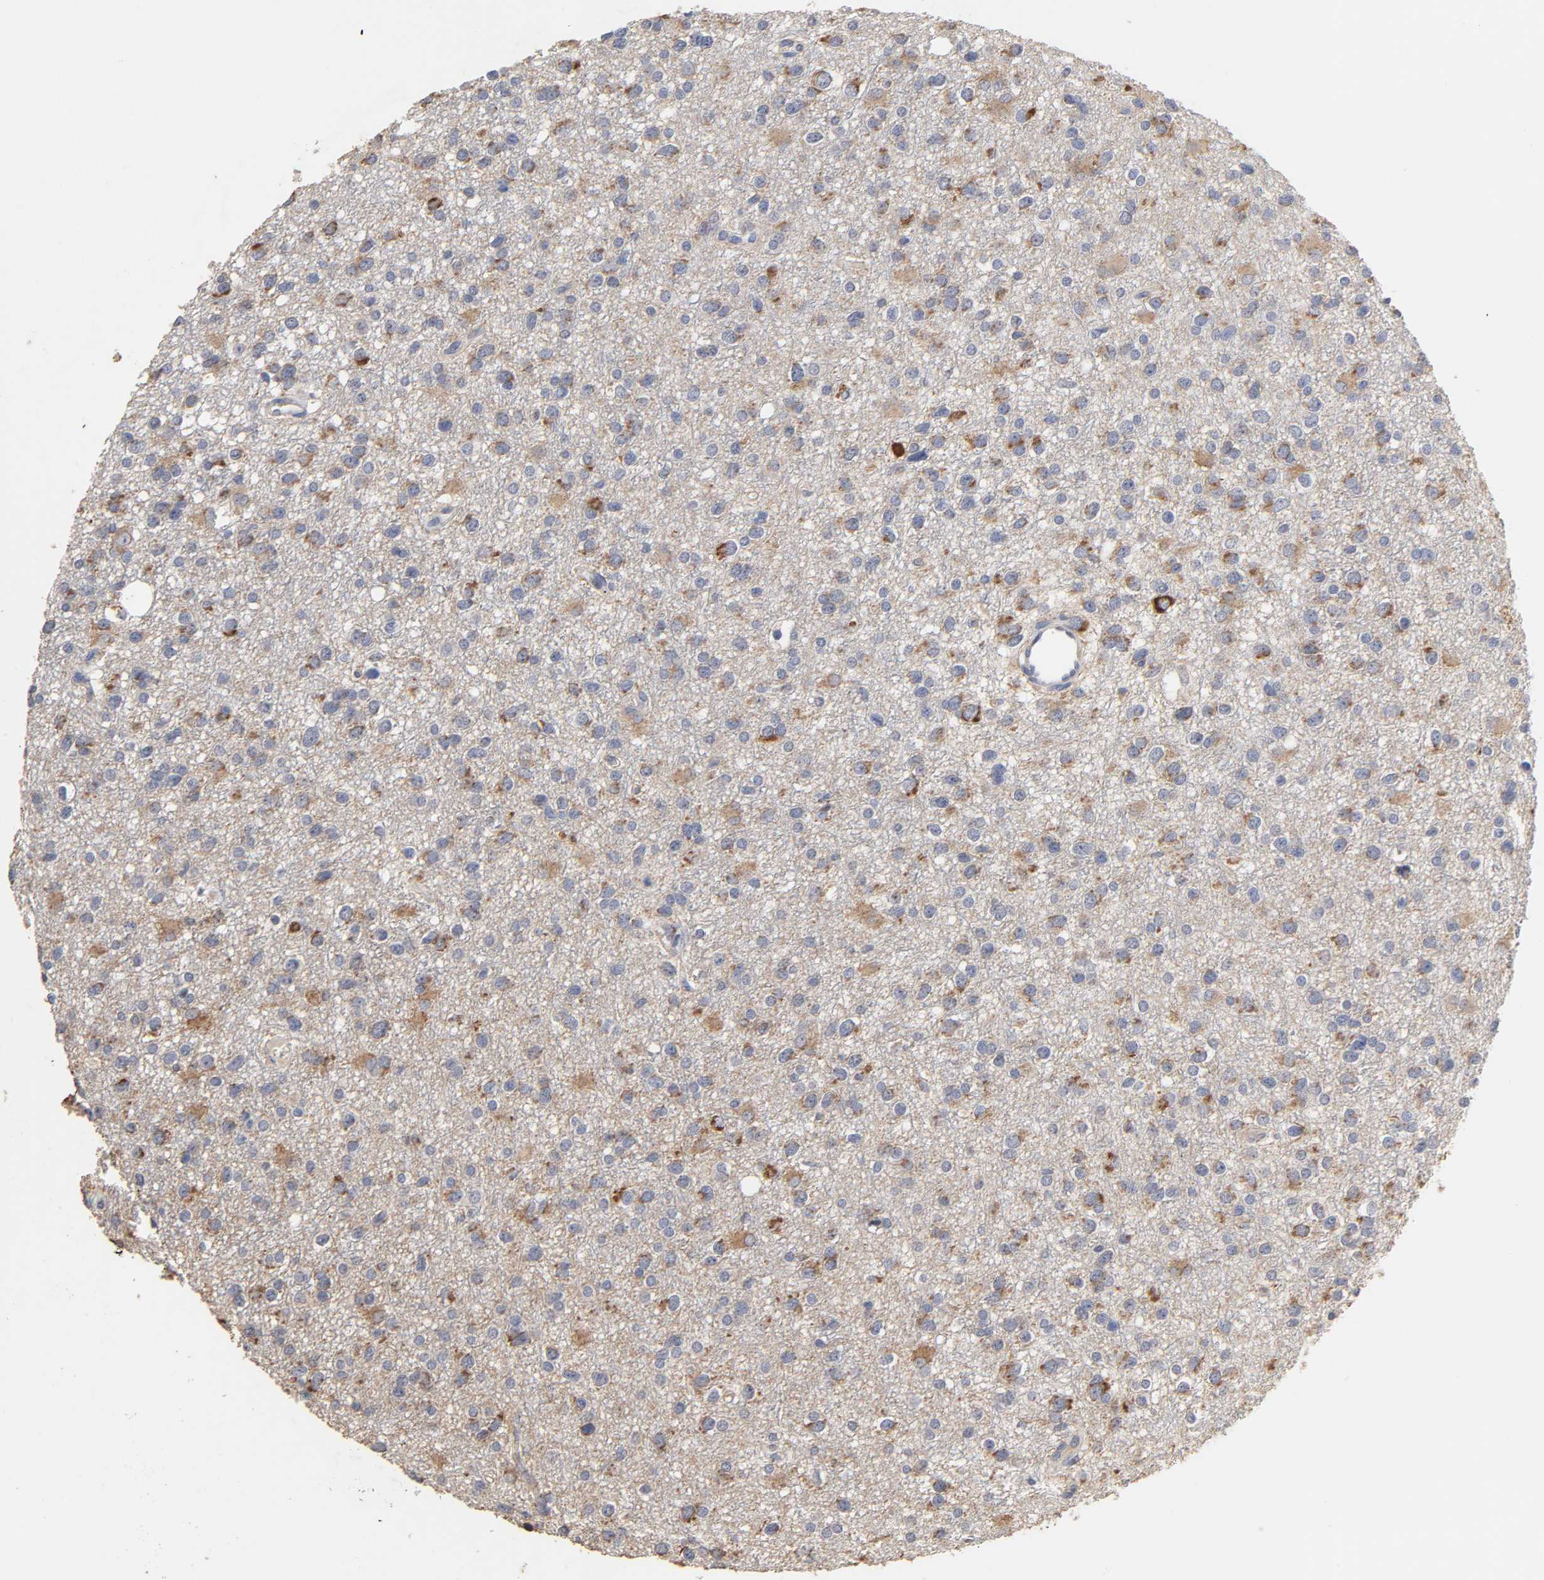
{"staining": {"intensity": "moderate", "quantity": "<25%", "location": "cytoplasmic/membranous"}, "tissue": "glioma", "cell_type": "Tumor cells", "image_type": "cancer", "snomed": [{"axis": "morphology", "description": "Glioma, malignant, Low grade"}, {"axis": "topography", "description": "Brain"}], "caption": "Immunohistochemistry (IHC) histopathology image of glioma stained for a protein (brown), which demonstrates low levels of moderate cytoplasmic/membranous positivity in about <25% of tumor cells.", "gene": "CYCS", "patient": {"sex": "male", "age": 42}}